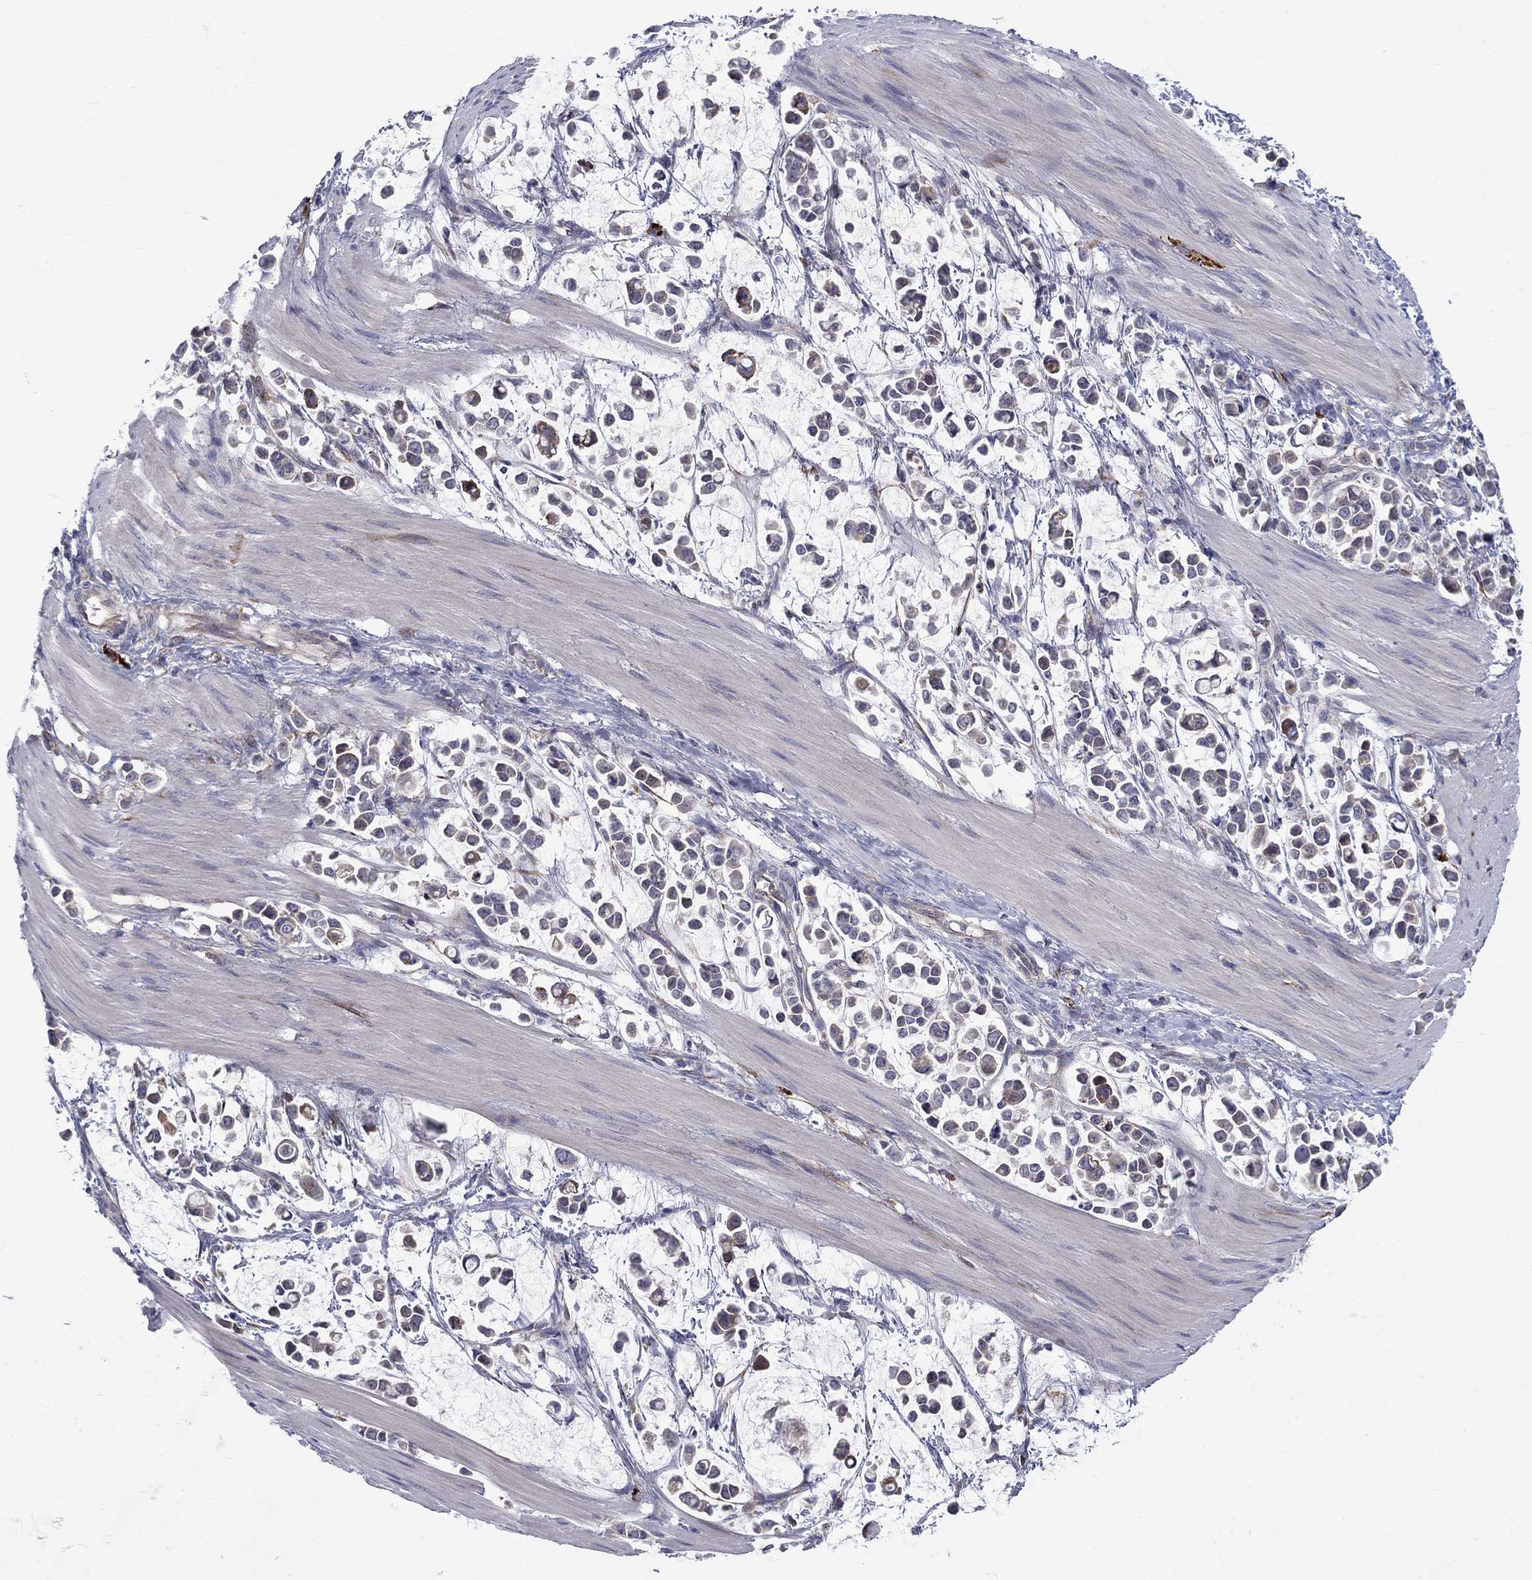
{"staining": {"intensity": "moderate", "quantity": "<25%", "location": "cytoplasmic/membranous"}, "tissue": "stomach cancer", "cell_type": "Tumor cells", "image_type": "cancer", "snomed": [{"axis": "morphology", "description": "Adenocarcinoma, NOS"}, {"axis": "topography", "description": "Stomach"}], "caption": "A photomicrograph of adenocarcinoma (stomach) stained for a protein reveals moderate cytoplasmic/membranous brown staining in tumor cells. The staining was performed using DAB (3,3'-diaminobenzidine), with brown indicating positive protein expression. Nuclei are stained blue with hematoxylin.", "gene": "ASNS", "patient": {"sex": "male", "age": 82}}